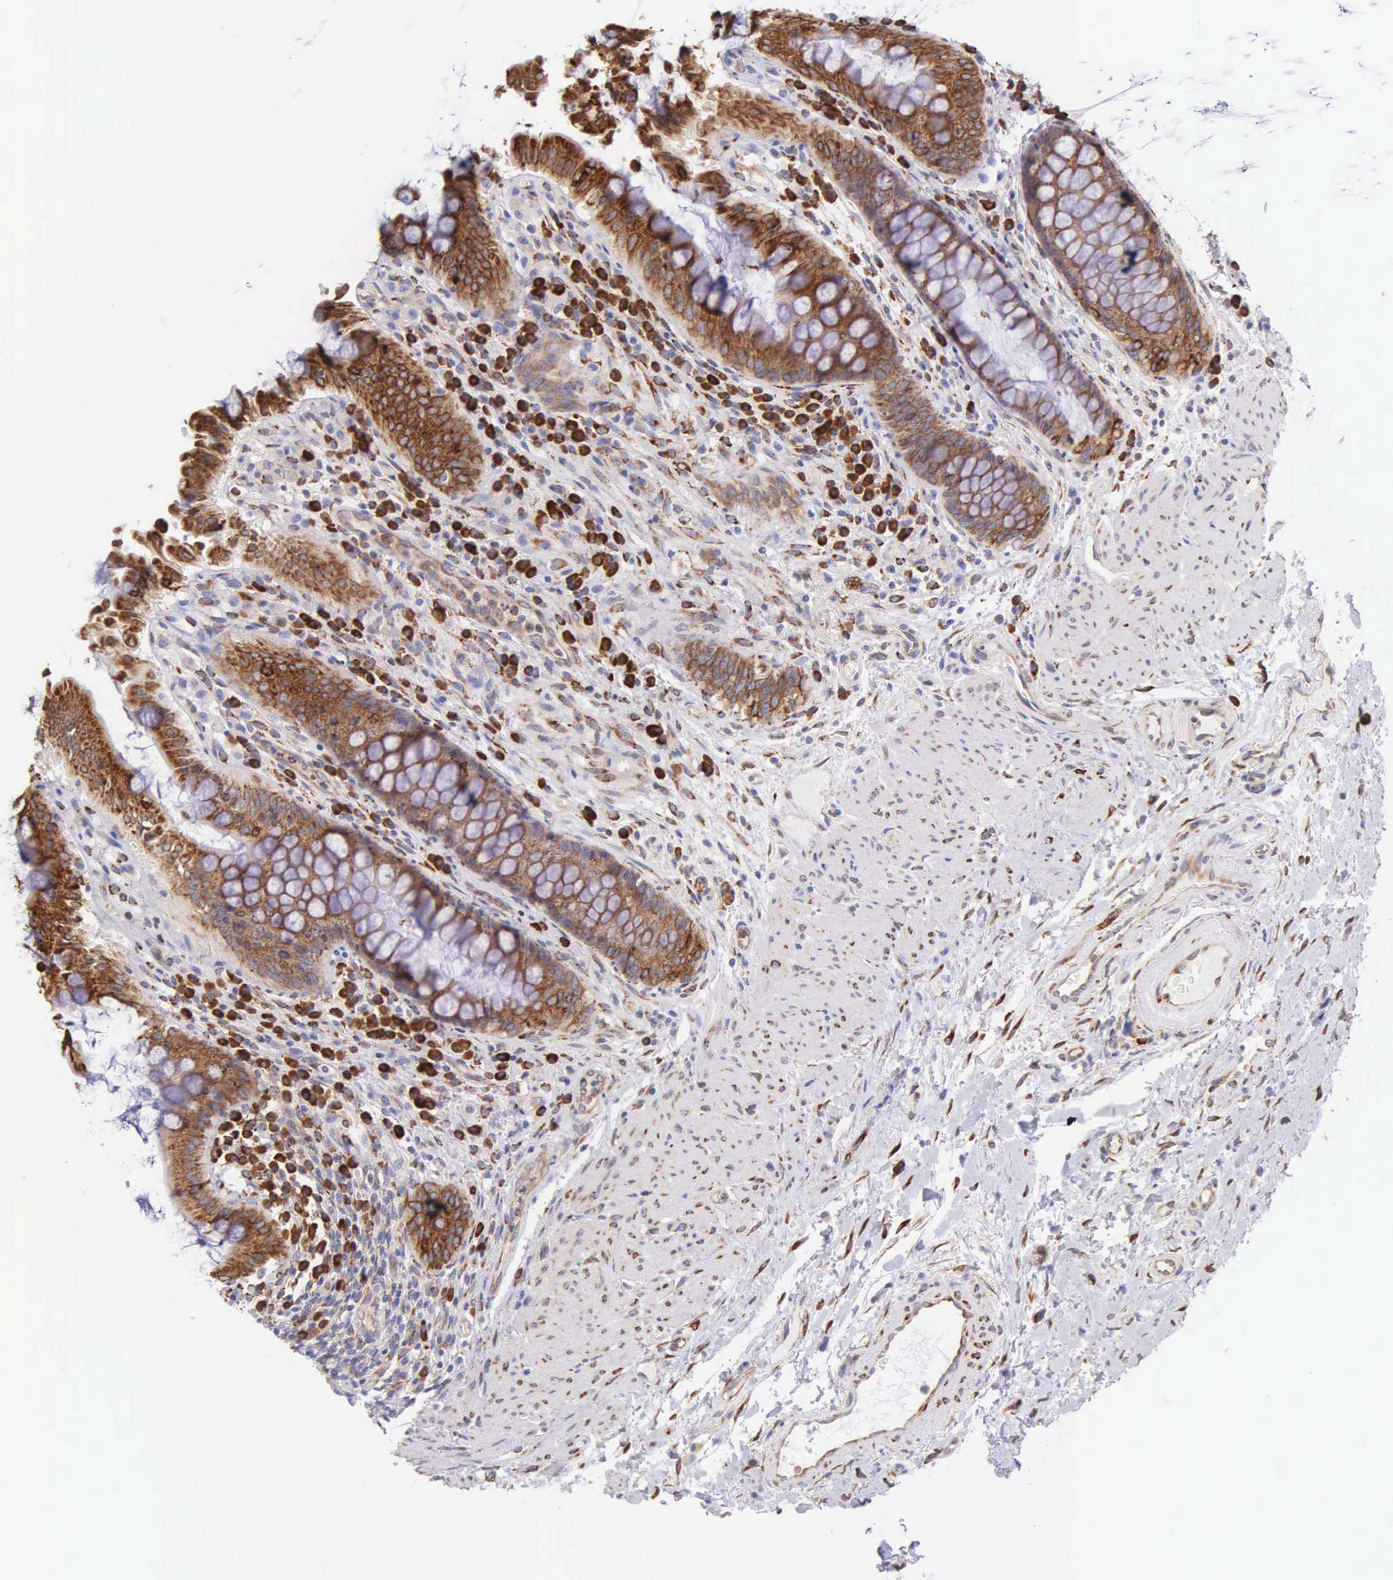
{"staining": {"intensity": "moderate", "quantity": ">75%", "location": "cytoplasmic/membranous"}, "tissue": "rectum", "cell_type": "Glandular cells", "image_type": "normal", "snomed": [{"axis": "morphology", "description": "Normal tissue, NOS"}, {"axis": "topography", "description": "Rectum"}], "caption": "Glandular cells reveal moderate cytoplasmic/membranous staining in about >75% of cells in unremarkable rectum. The staining is performed using DAB (3,3'-diaminobenzidine) brown chromogen to label protein expression. The nuclei are counter-stained blue using hematoxylin.", "gene": "CKAP4", "patient": {"sex": "female", "age": 75}}